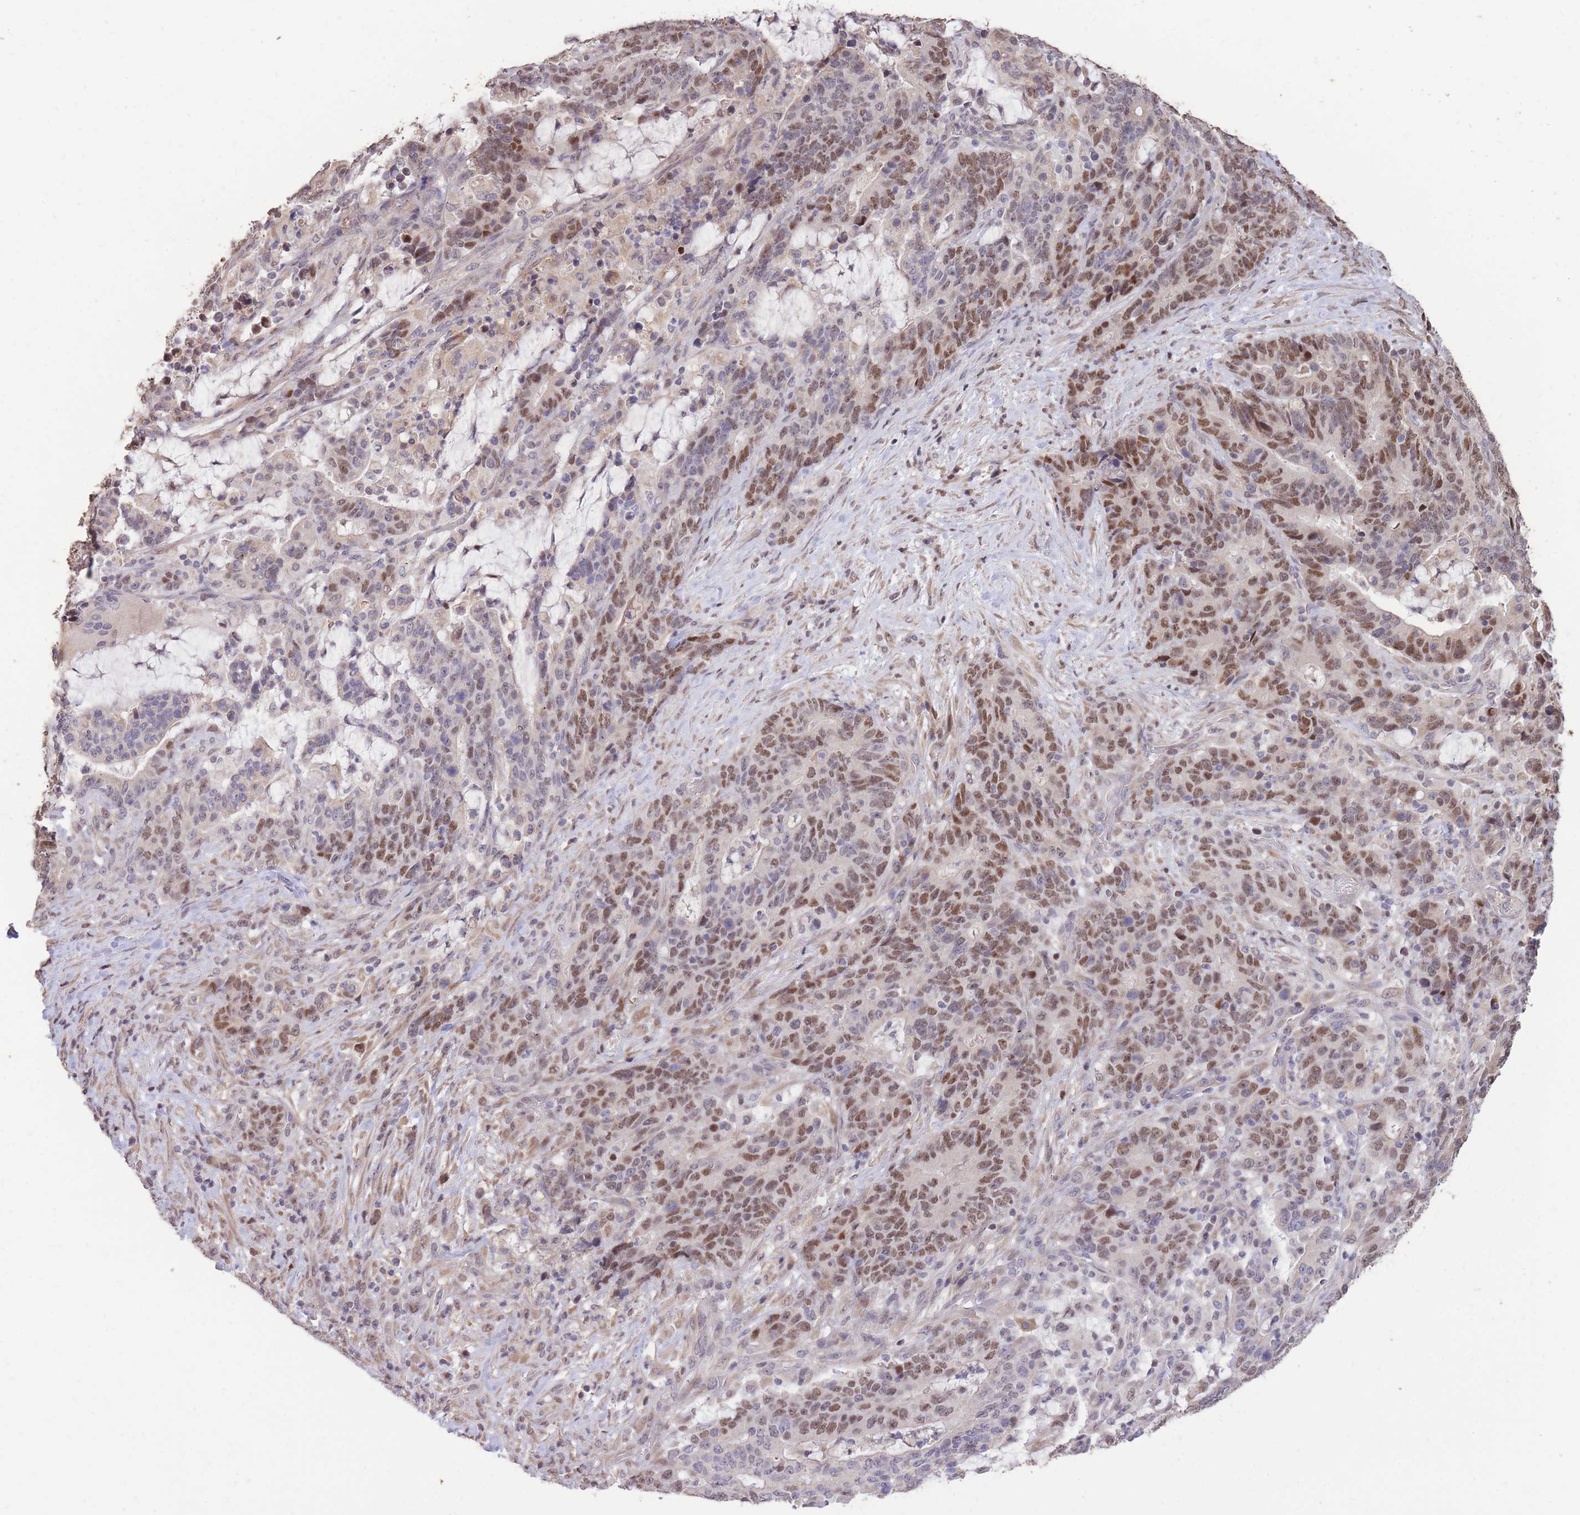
{"staining": {"intensity": "moderate", "quantity": "25%-75%", "location": "nuclear"}, "tissue": "stomach cancer", "cell_type": "Tumor cells", "image_type": "cancer", "snomed": [{"axis": "morphology", "description": "Normal tissue, NOS"}, {"axis": "morphology", "description": "Adenocarcinoma, NOS"}, {"axis": "topography", "description": "Stomach"}], "caption": "Stomach cancer was stained to show a protein in brown. There is medium levels of moderate nuclear expression in about 25%-75% of tumor cells.", "gene": "RGS14", "patient": {"sex": "female", "age": 64}}